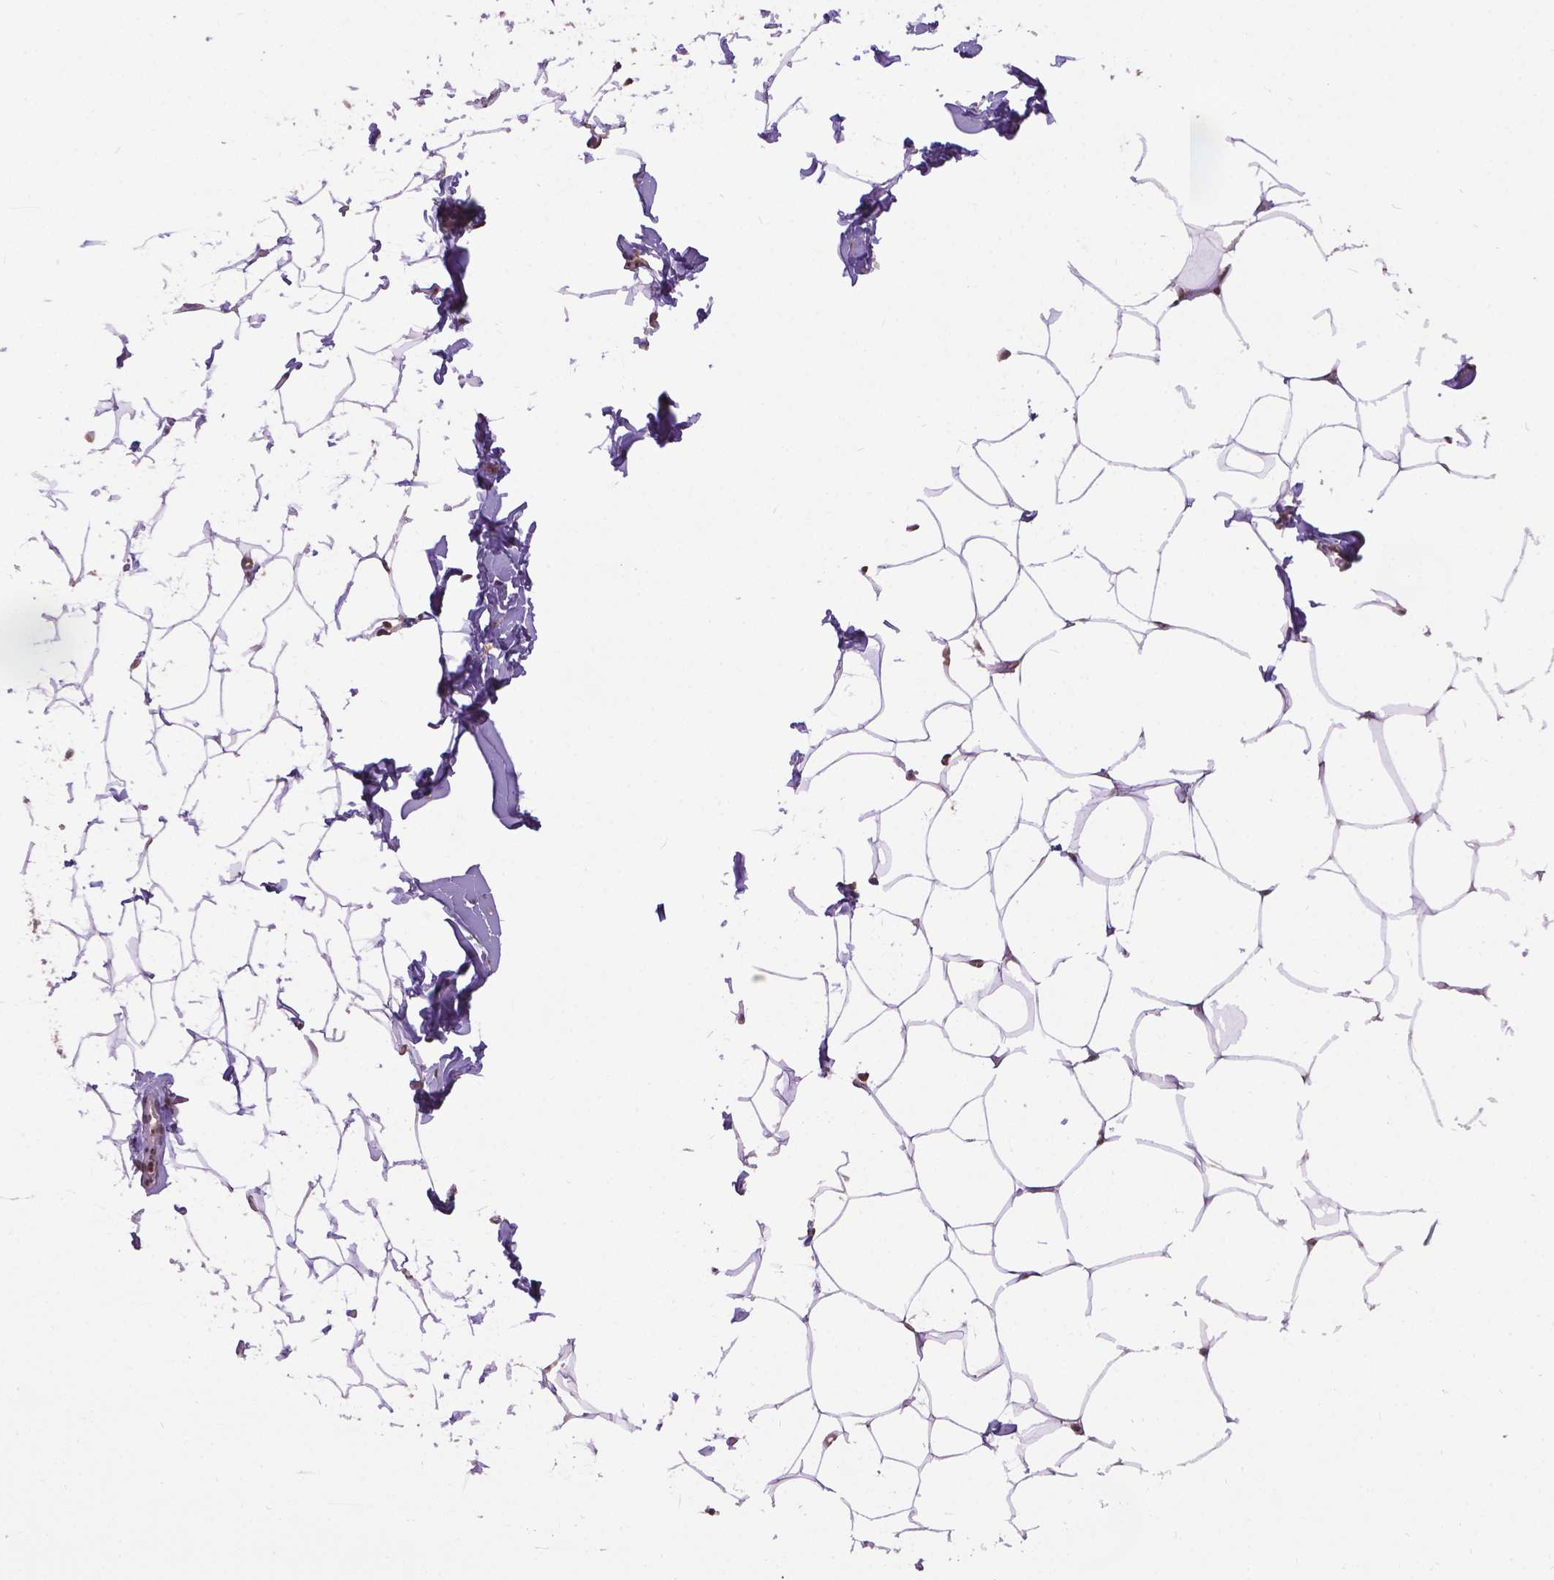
{"staining": {"intensity": "negative", "quantity": "none", "location": "none"}, "tissue": "breast", "cell_type": "Adipocytes", "image_type": "normal", "snomed": [{"axis": "morphology", "description": "Normal tissue, NOS"}, {"axis": "topography", "description": "Breast"}], "caption": "DAB immunohistochemical staining of unremarkable human breast demonstrates no significant expression in adipocytes.", "gene": "CPM", "patient": {"sex": "female", "age": 32}}